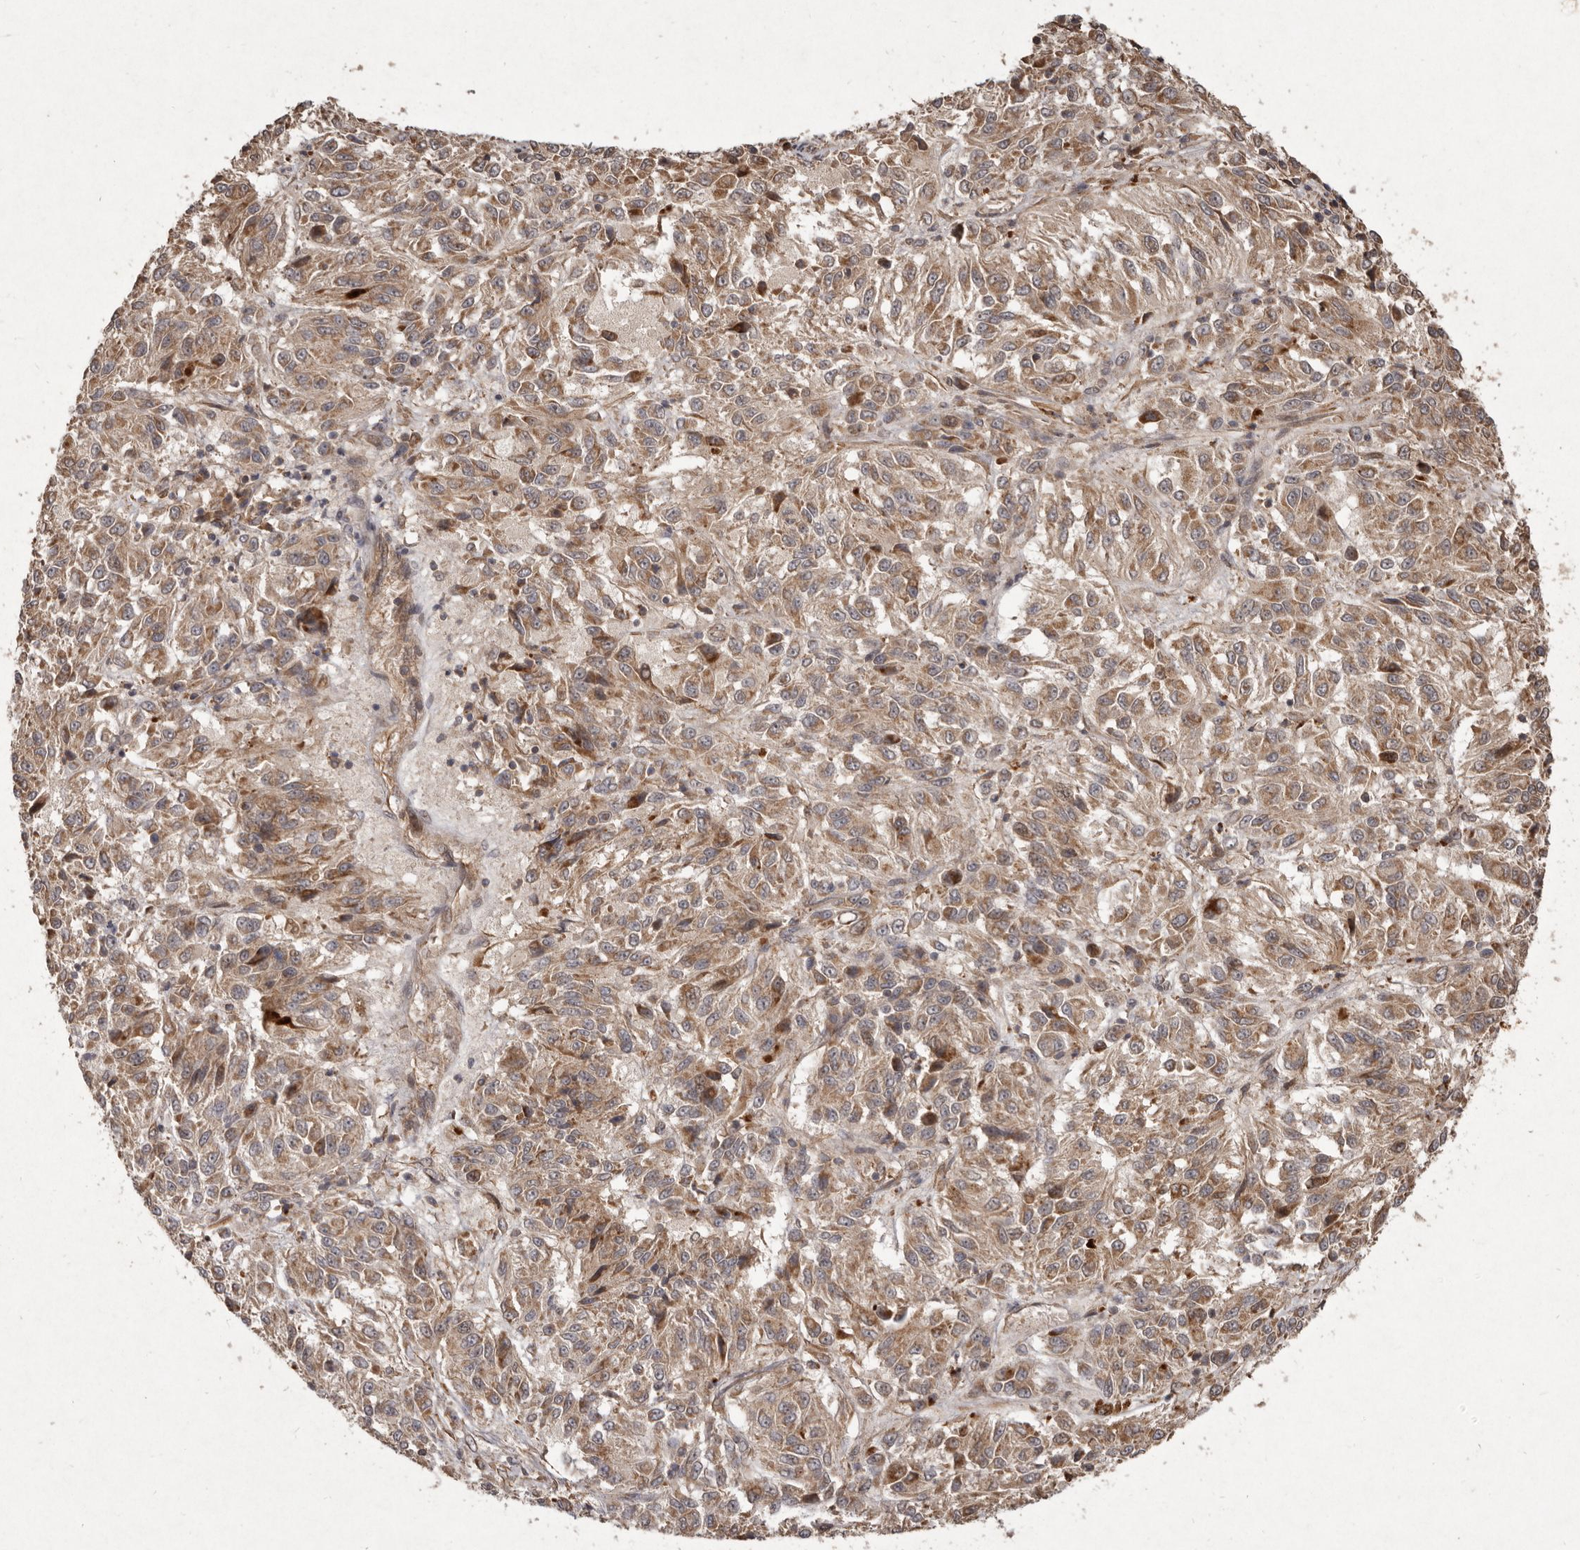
{"staining": {"intensity": "weak", "quantity": ">75%", "location": "cytoplasmic/membranous"}, "tissue": "melanoma", "cell_type": "Tumor cells", "image_type": "cancer", "snomed": [{"axis": "morphology", "description": "Malignant melanoma, Metastatic site"}, {"axis": "topography", "description": "Lung"}], "caption": "Tumor cells exhibit low levels of weak cytoplasmic/membranous positivity in about >75% of cells in malignant melanoma (metastatic site).", "gene": "SEMA3A", "patient": {"sex": "male", "age": 64}}